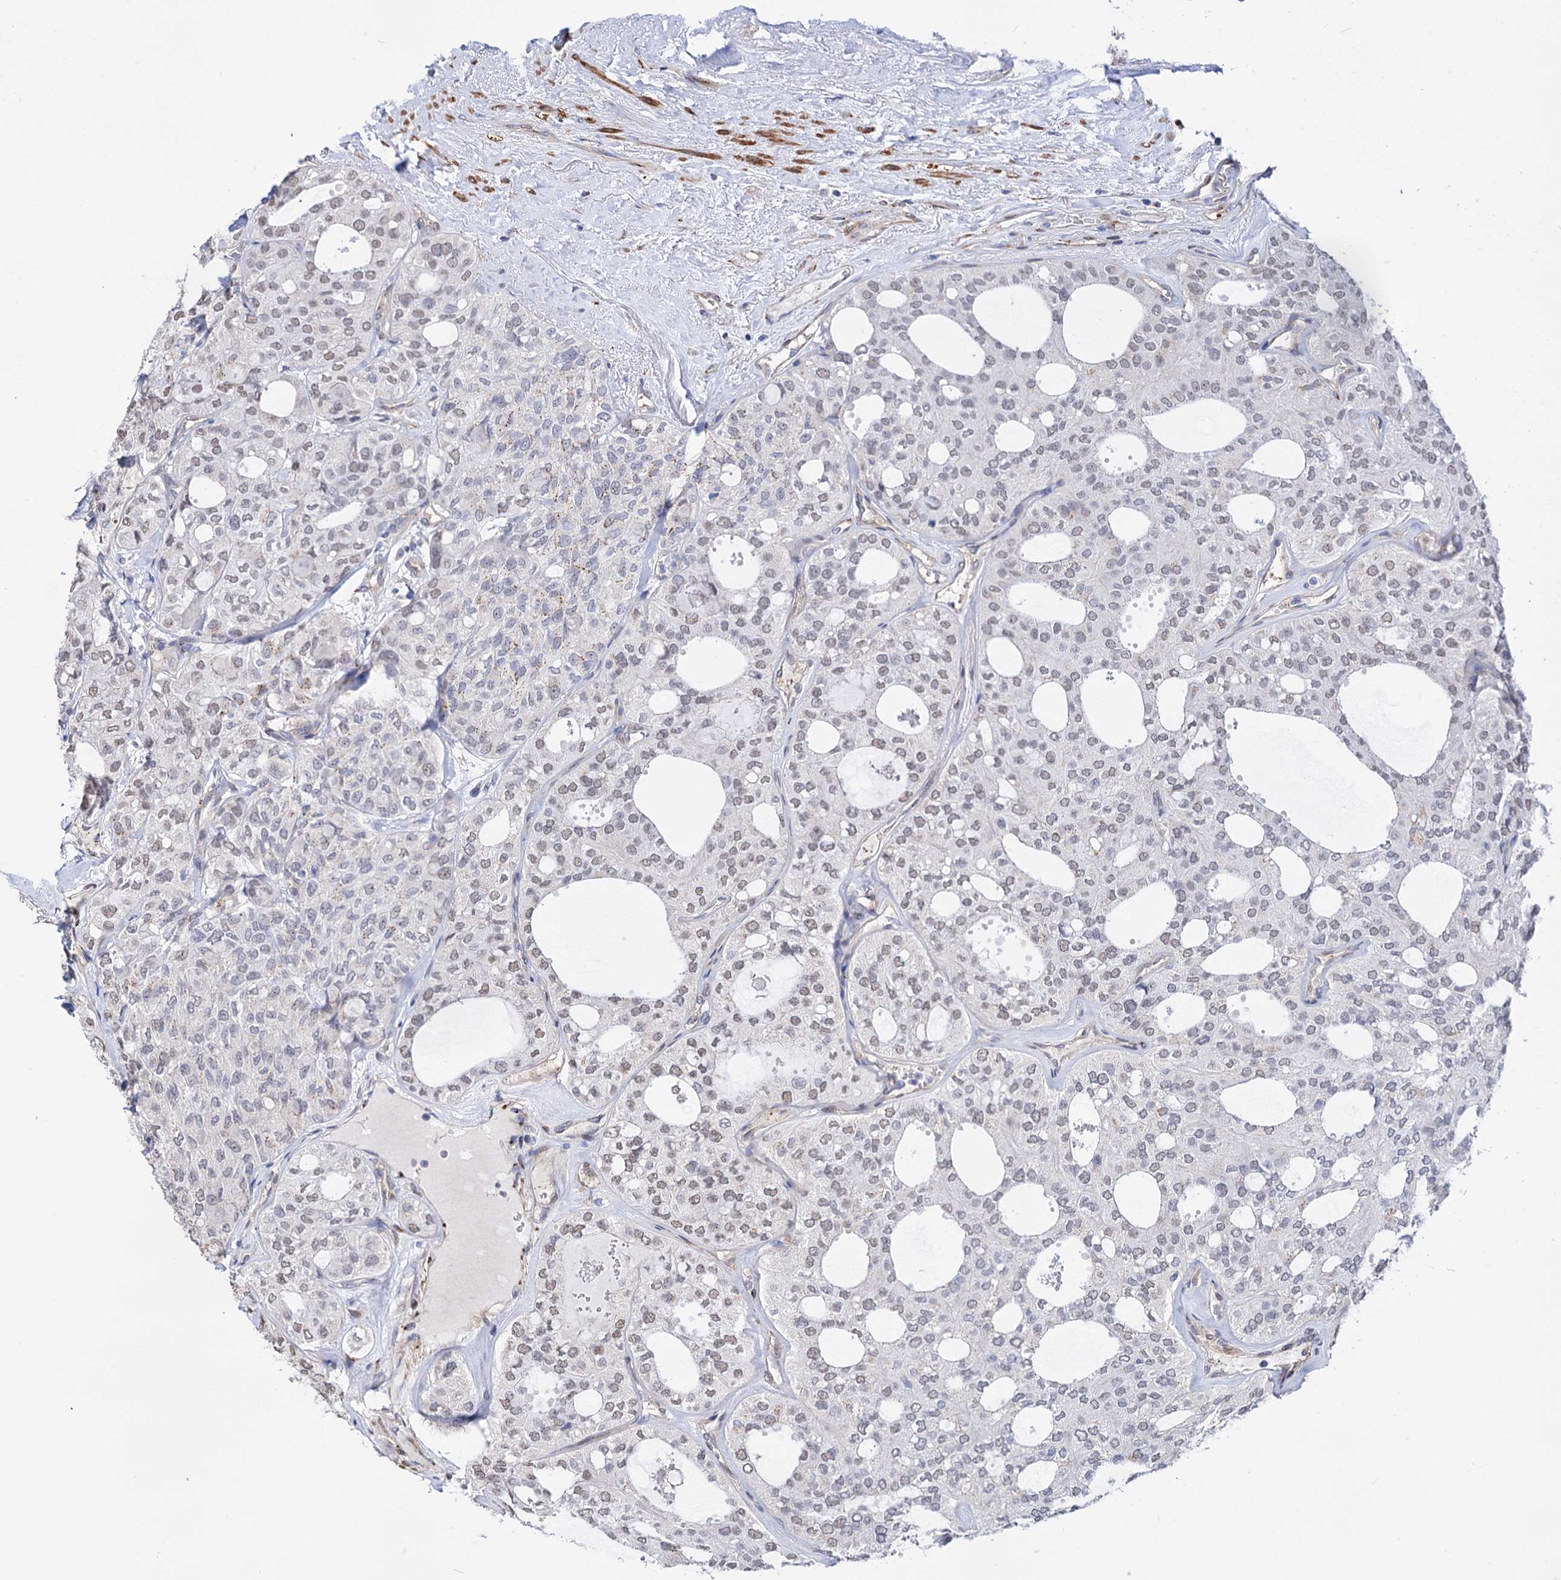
{"staining": {"intensity": "weak", "quantity": "25%-75%", "location": "nuclear"}, "tissue": "thyroid cancer", "cell_type": "Tumor cells", "image_type": "cancer", "snomed": [{"axis": "morphology", "description": "Follicular adenoma carcinoma, NOS"}, {"axis": "topography", "description": "Thyroid gland"}], "caption": "Immunohistochemistry (IHC) photomicrograph of neoplastic tissue: follicular adenoma carcinoma (thyroid) stained using immunohistochemistry demonstrates low levels of weak protein expression localized specifically in the nuclear of tumor cells, appearing as a nuclear brown color.", "gene": "C11orf96", "patient": {"sex": "male", "age": 75}}